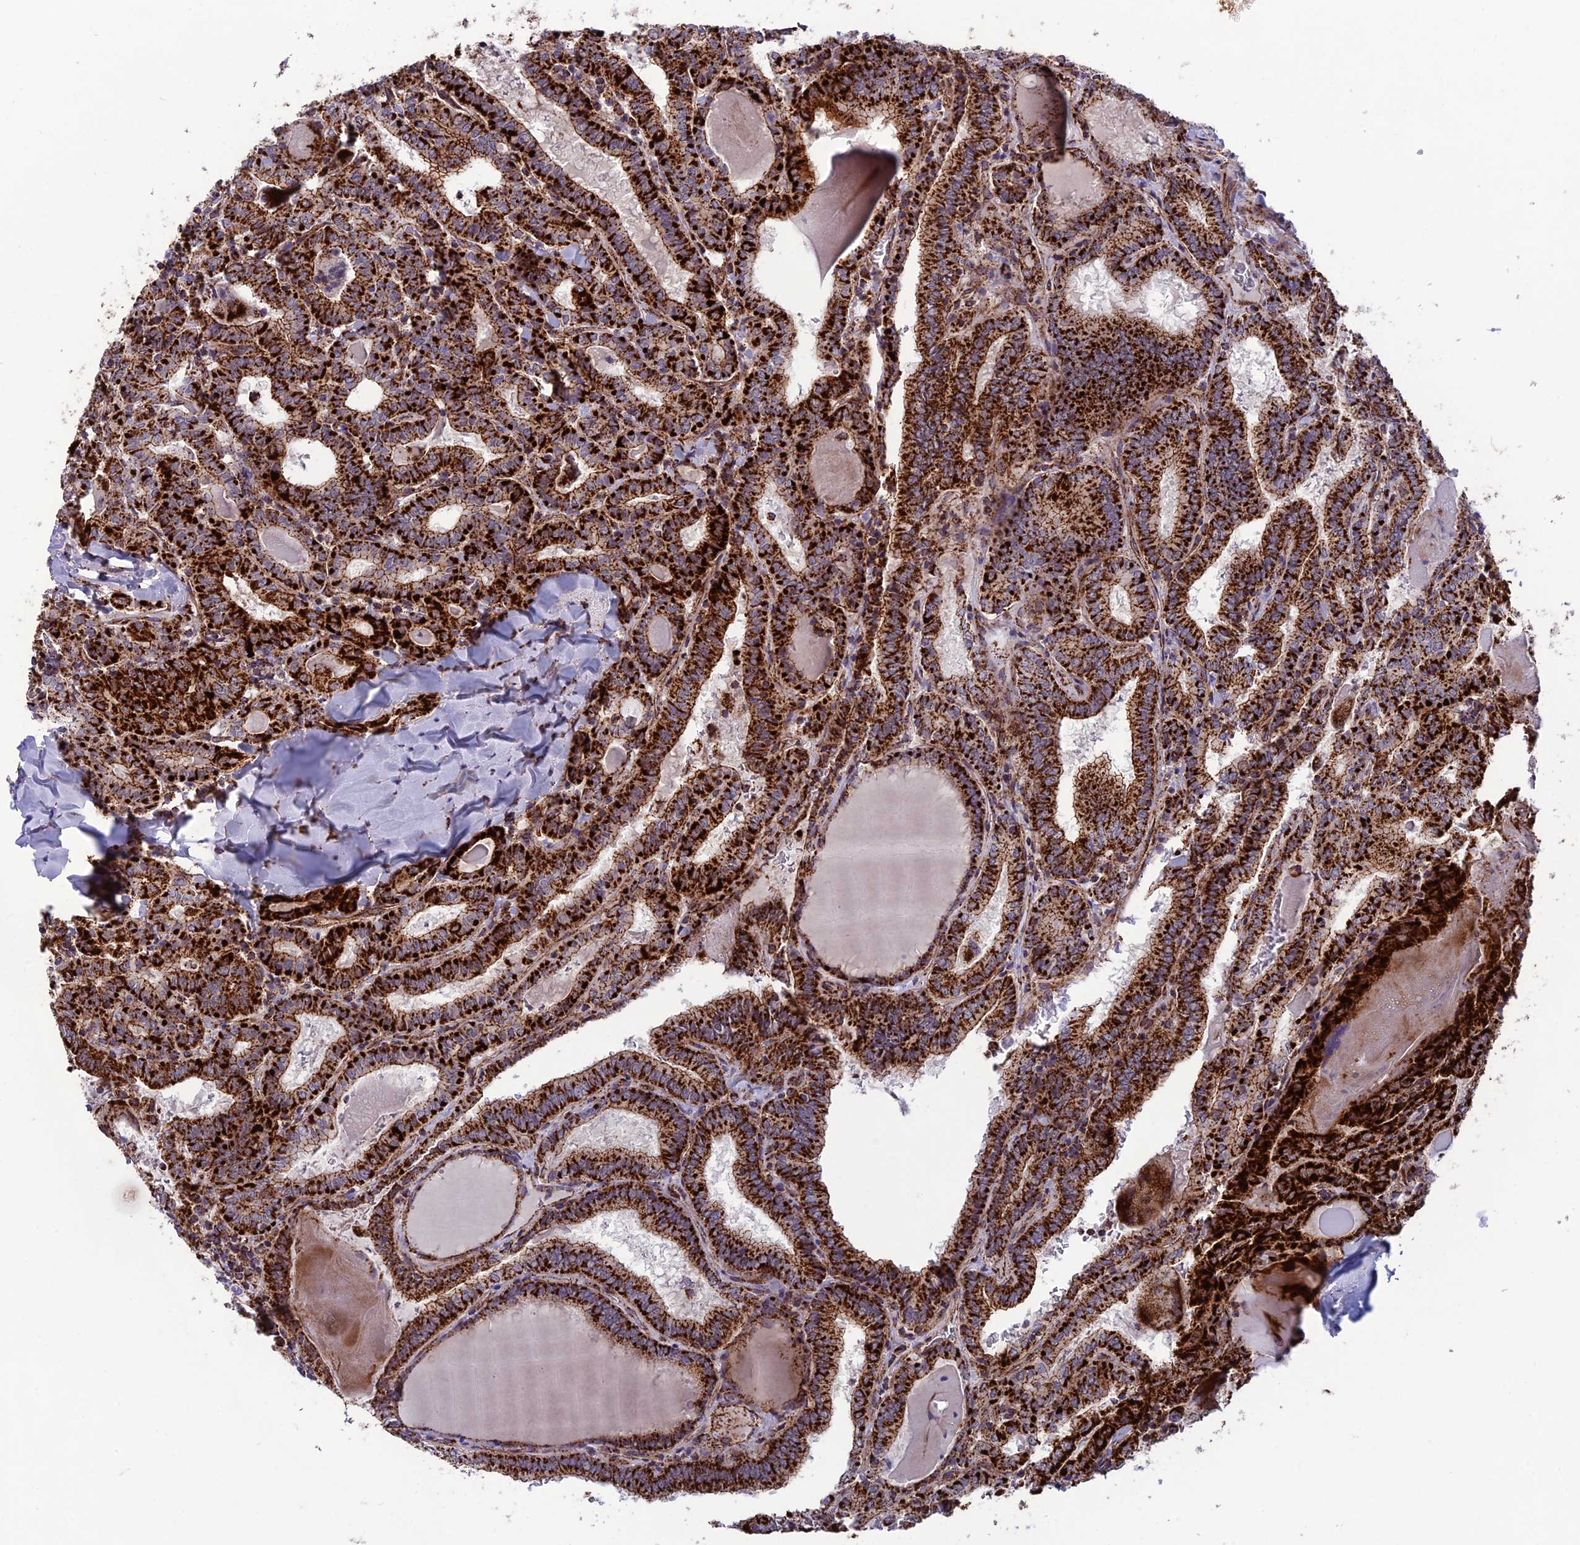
{"staining": {"intensity": "strong", "quantity": ">75%", "location": "cytoplasmic/membranous"}, "tissue": "thyroid cancer", "cell_type": "Tumor cells", "image_type": "cancer", "snomed": [{"axis": "morphology", "description": "Papillary adenocarcinoma, NOS"}, {"axis": "topography", "description": "Thyroid gland"}], "caption": "Strong cytoplasmic/membranous protein expression is appreciated in approximately >75% of tumor cells in thyroid cancer. (brown staining indicates protein expression, while blue staining denotes nuclei).", "gene": "MRPS18B", "patient": {"sex": "female", "age": 72}}